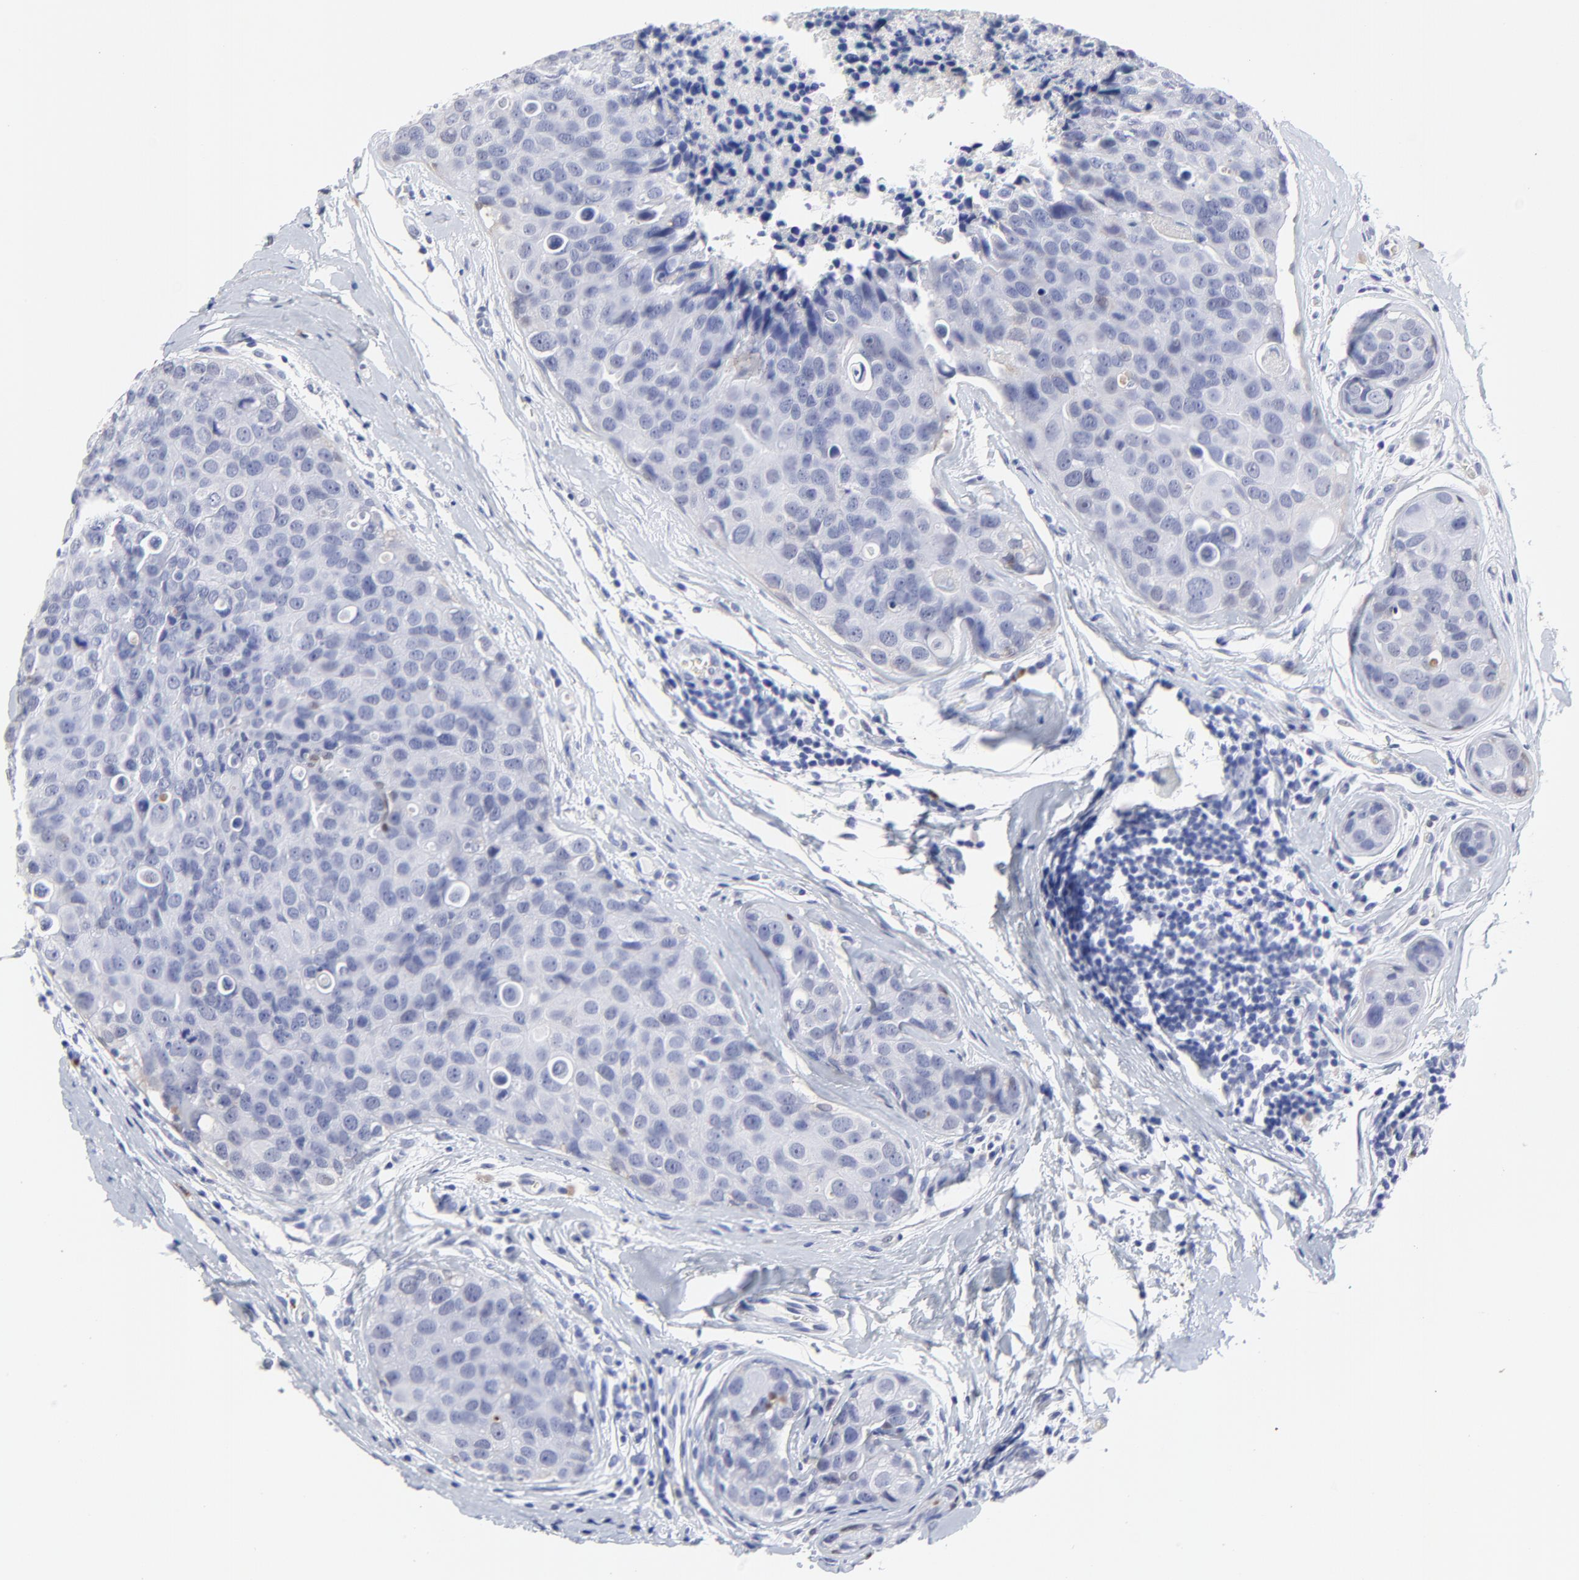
{"staining": {"intensity": "negative", "quantity": "none", "location": "none"}, "tissue": "breast cancer", "cell_type": "Tumor cells", "image_type": "cancer", "snomed": [{"axis": "morphology", "description": "Duct carcinoma"}, {"axis": "topography", "description": "Breast"}], "caption": "High magnification brightfield microscopy of infiltrating ductal carcinoma (breast) stained with DAB (brown) and counterstained with hematoxylin (blue): tumor cells show no significant positivity. (DAB immunohistochemistry (IHC) with hematoxylin counter stain).", "gene": "SMARCA1", "patient": {"sex": "female", "age": 24}}